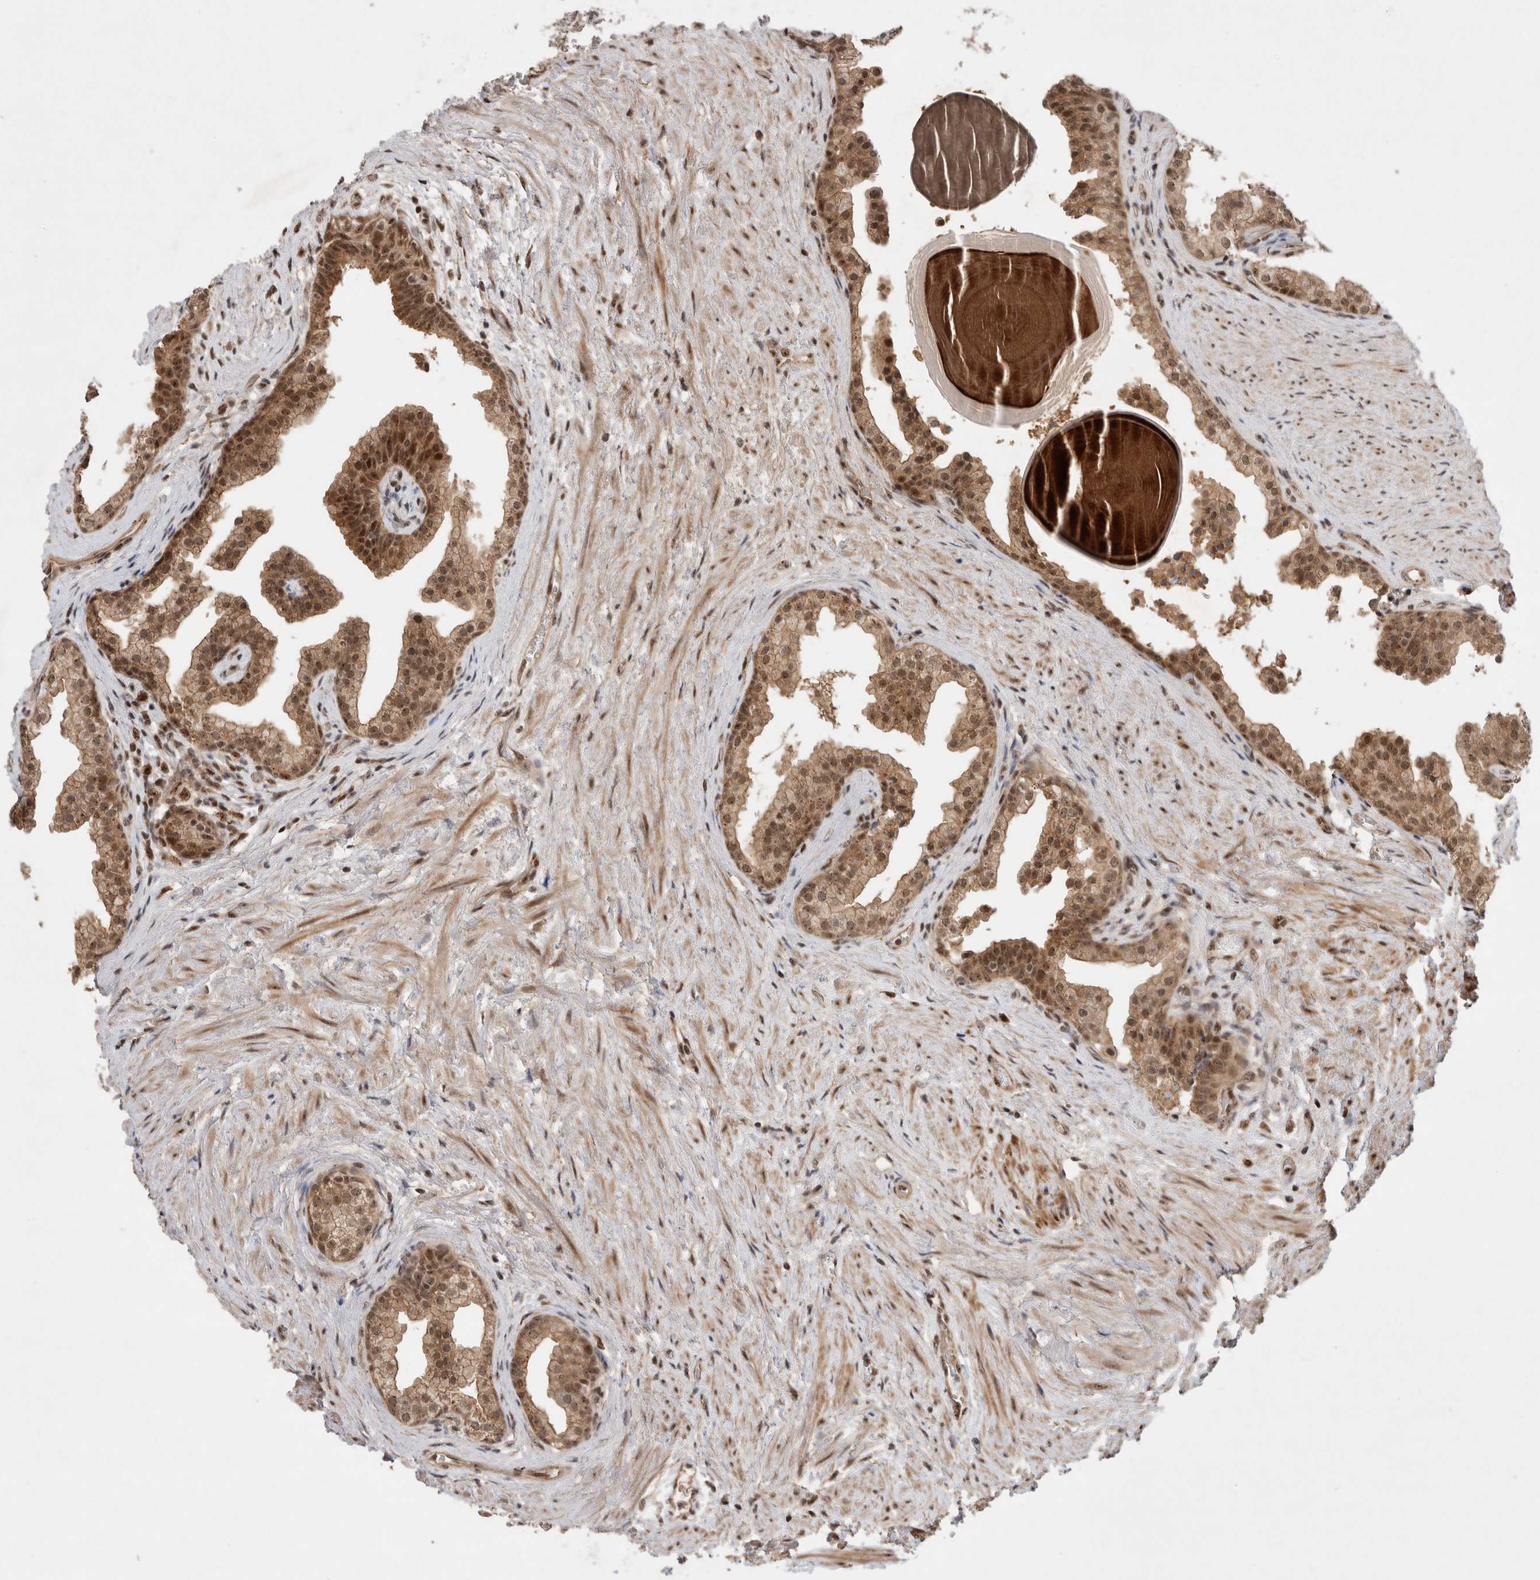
{"staining": {"intensity": "moderate", "quantity": ">75%", "location": "cytoplasmic/membranous,nuclear"}, "tissue": "prostate", "cell_type": "Glandular cells", "image_type": "normal", "snomed": [{"axis": "morphology", "description": "Normal tissue, NOS"}, {"axis": "topography", "description": "Prostate"}], "caption": "DAB immunohistochemical staining of benign human prostate shows moderate cytoplasmic/membranous,nuclear protein expression in approximately >75% of glandular cells. (brown staining indicates protein expression, while blue staining denotes nuclei).", "gene": "MPHOSPH6", "patient": {"sex": "male", "age": 48}}